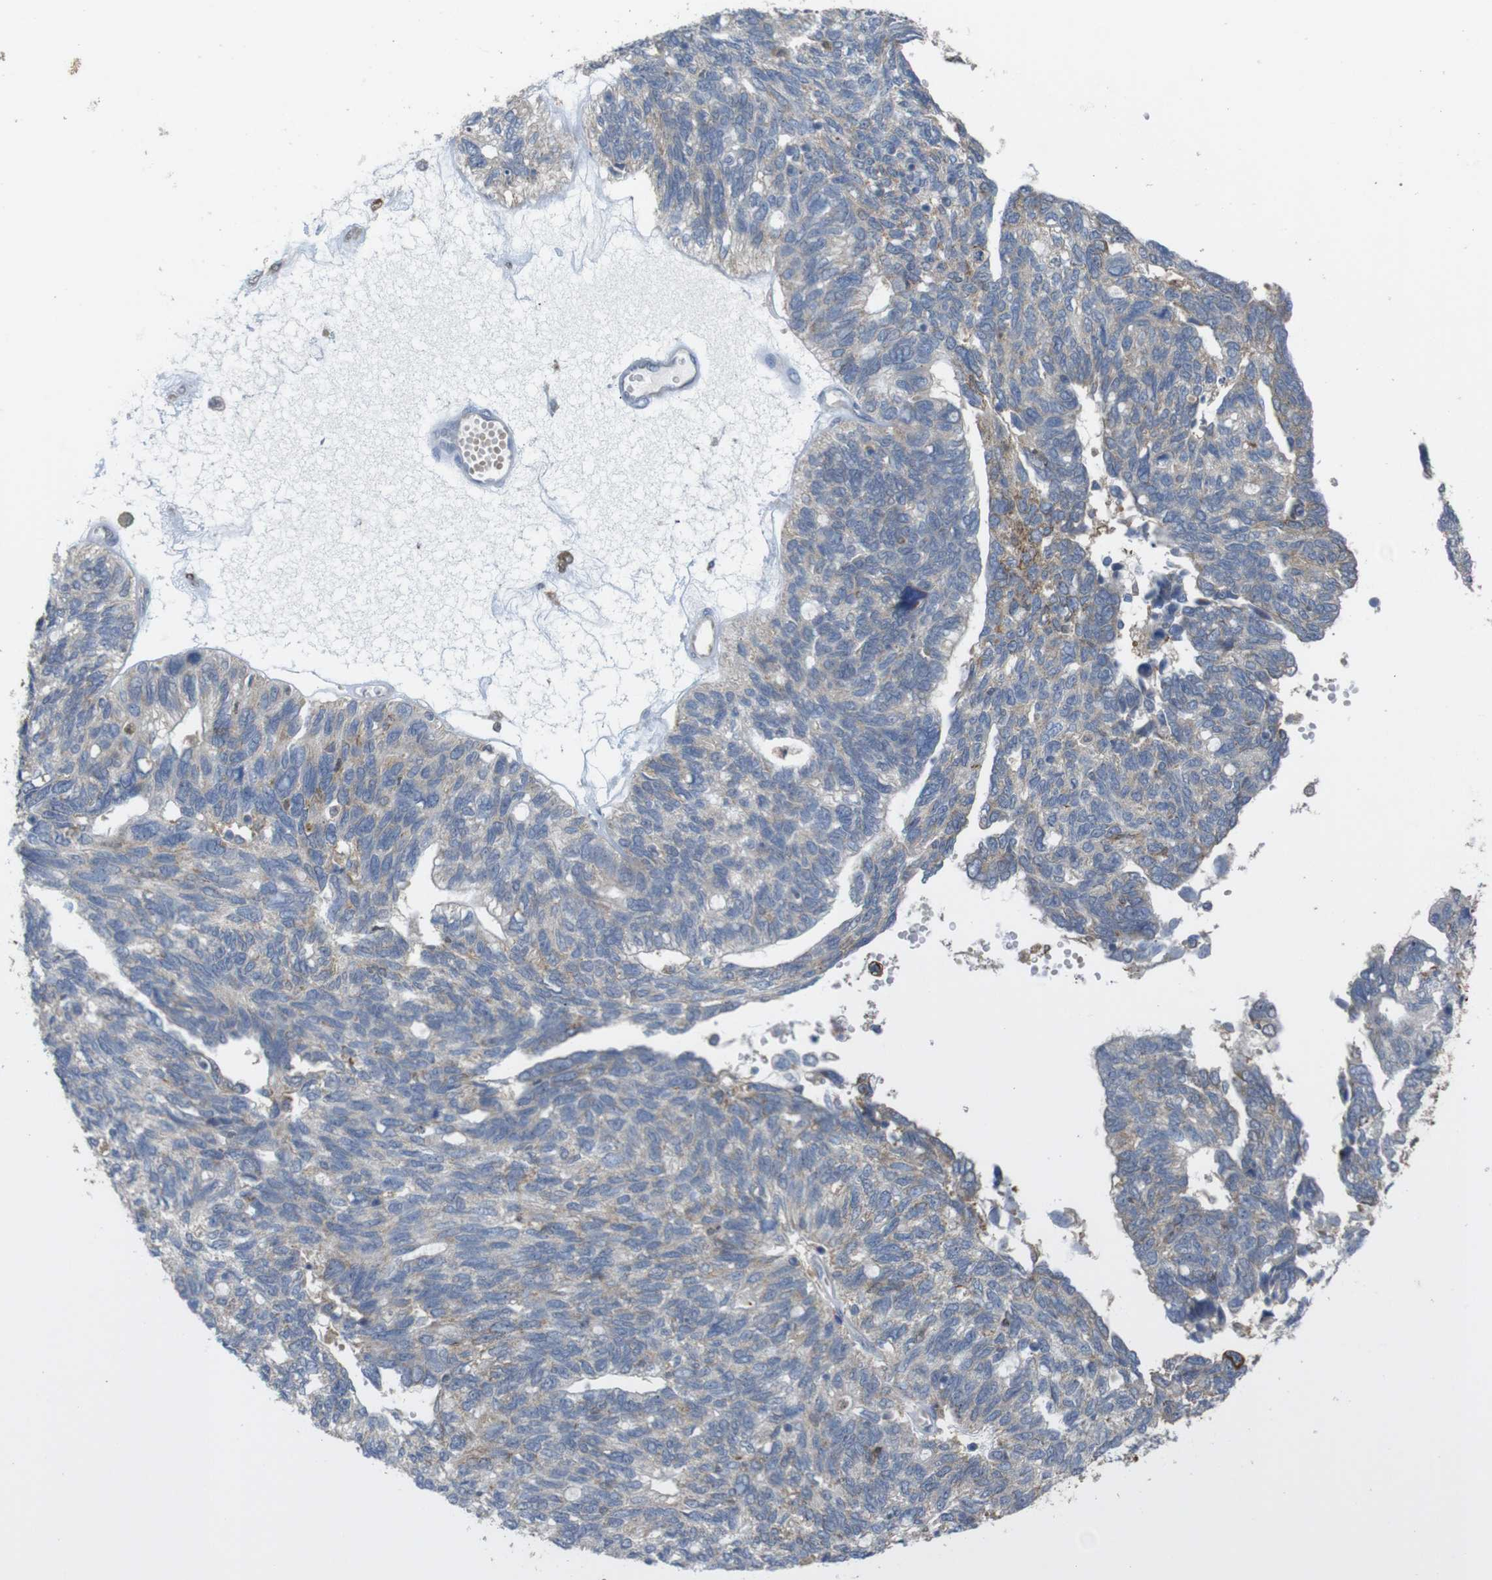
{"staining": {"intensity": "weak", "quantity": ">75%", "location": "cytoplasmic/membranous"}, "tissue": "ovarian cancer", "cell_type": "Tumor cells", "image_type": "cancer", "snomed": [{"axis": "morphology", "description": "Cystadenocarcinoma, serous, NOS"}, {"axis": "topography", "description": "Ovary"}], "caption": "Immunohistochemical staining of ovarian cancer shows low levels of weak cytoplasmic/membranous protein positivity in about >75% of tumor cells.", "gene": "PTPRR", "patient": {"sex": "female", "age": 79}}